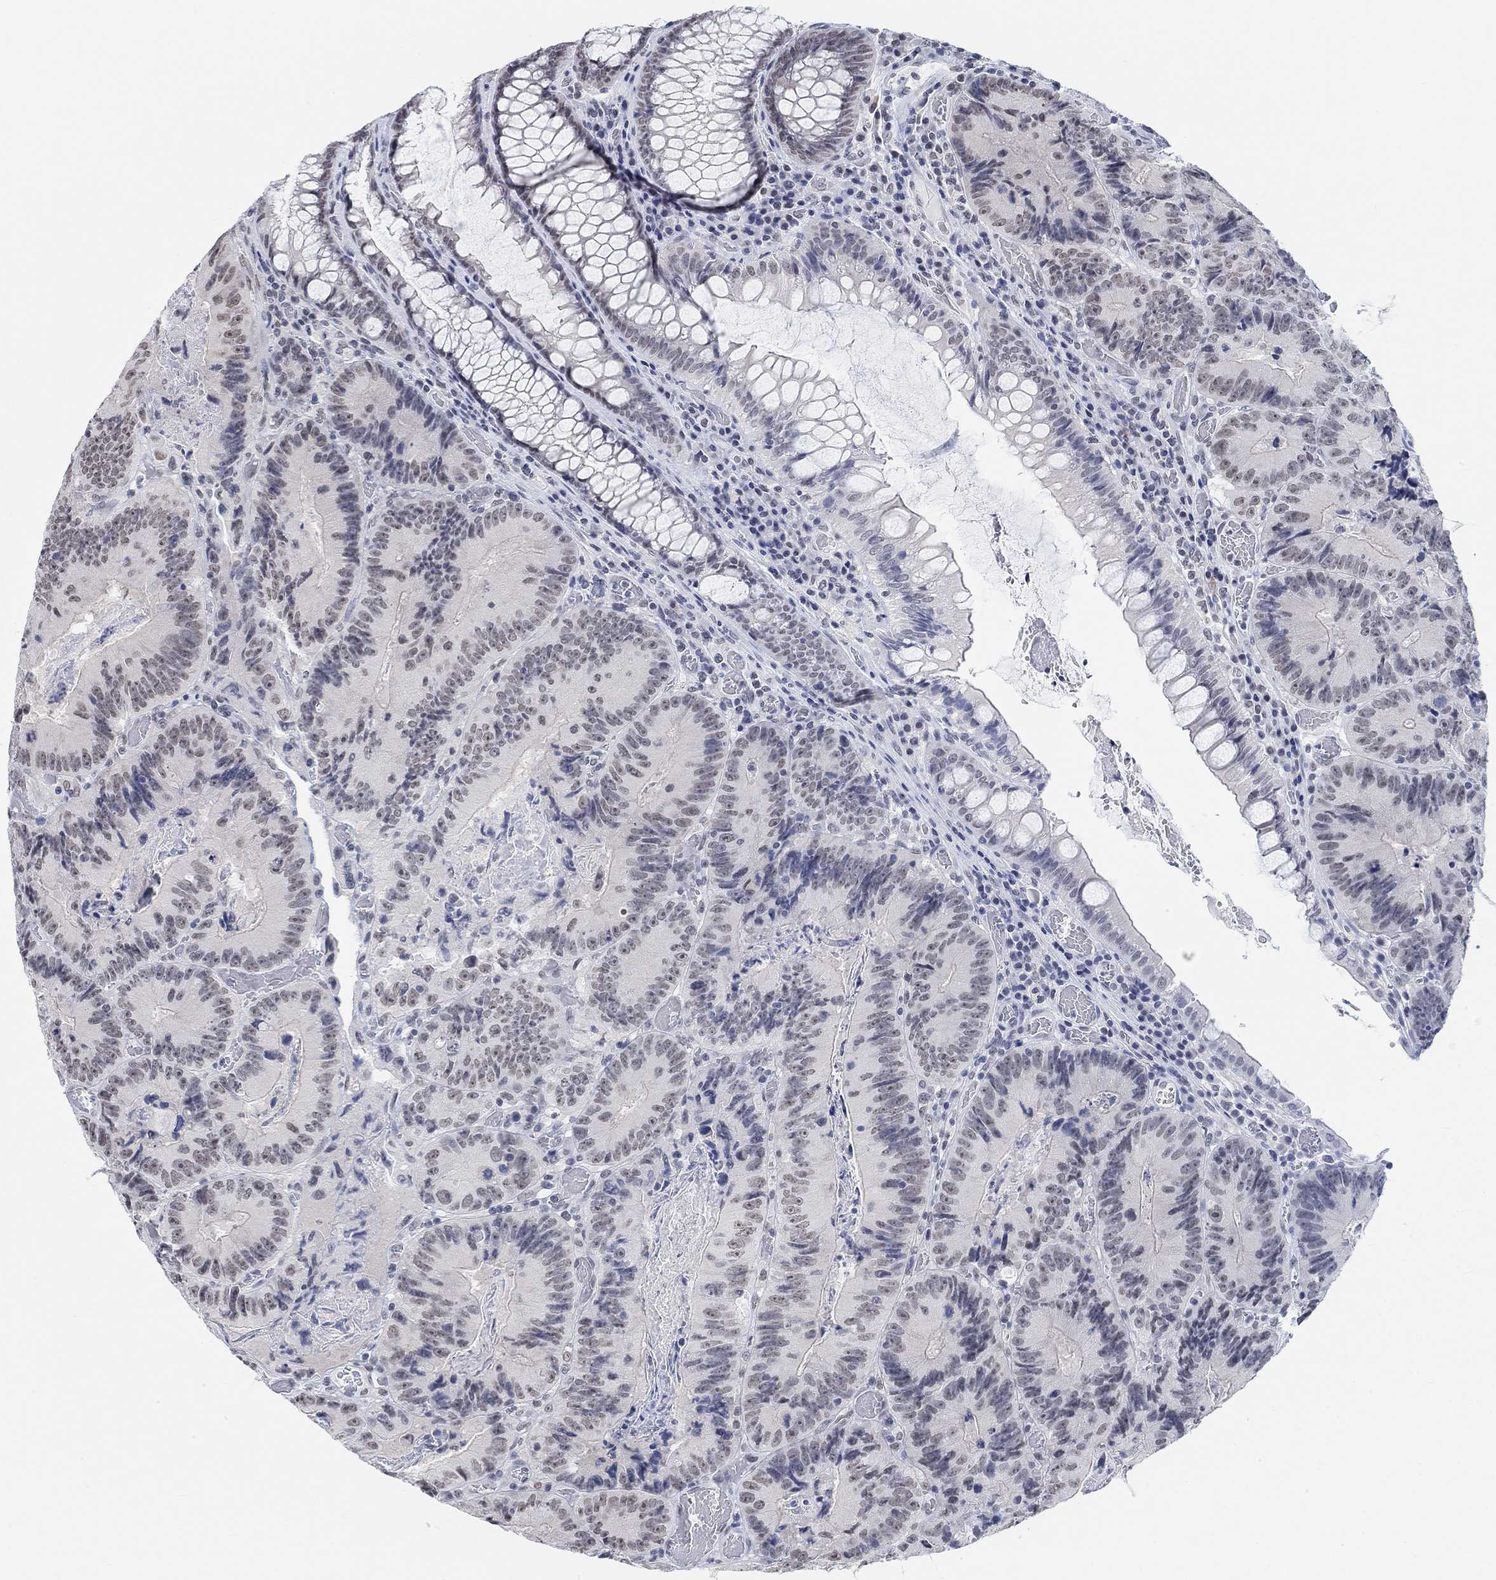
{"staining": {"intensity": "weak", "quantity": "25%-75%", "location": "nuclear"}, "tissue": "colorectal cancer", "cell_type": "Tumor cells", "image_type": "cancer", "snomed": [{"axis": "morphology", "description": "Adenocarcinoma, NOS"}, {"axis": "topography", "description": "Colon"}], "caption": "IHC of human colorectal cancer (adenocarcinoma) displays low levels of weak nuclear expression in approximately 25%-75% of tumor cells. (Brightfield microscopy of DAB IHC at high magnification).", "gene": "PURG", "patient": {"sex": "female", "age": 86}}